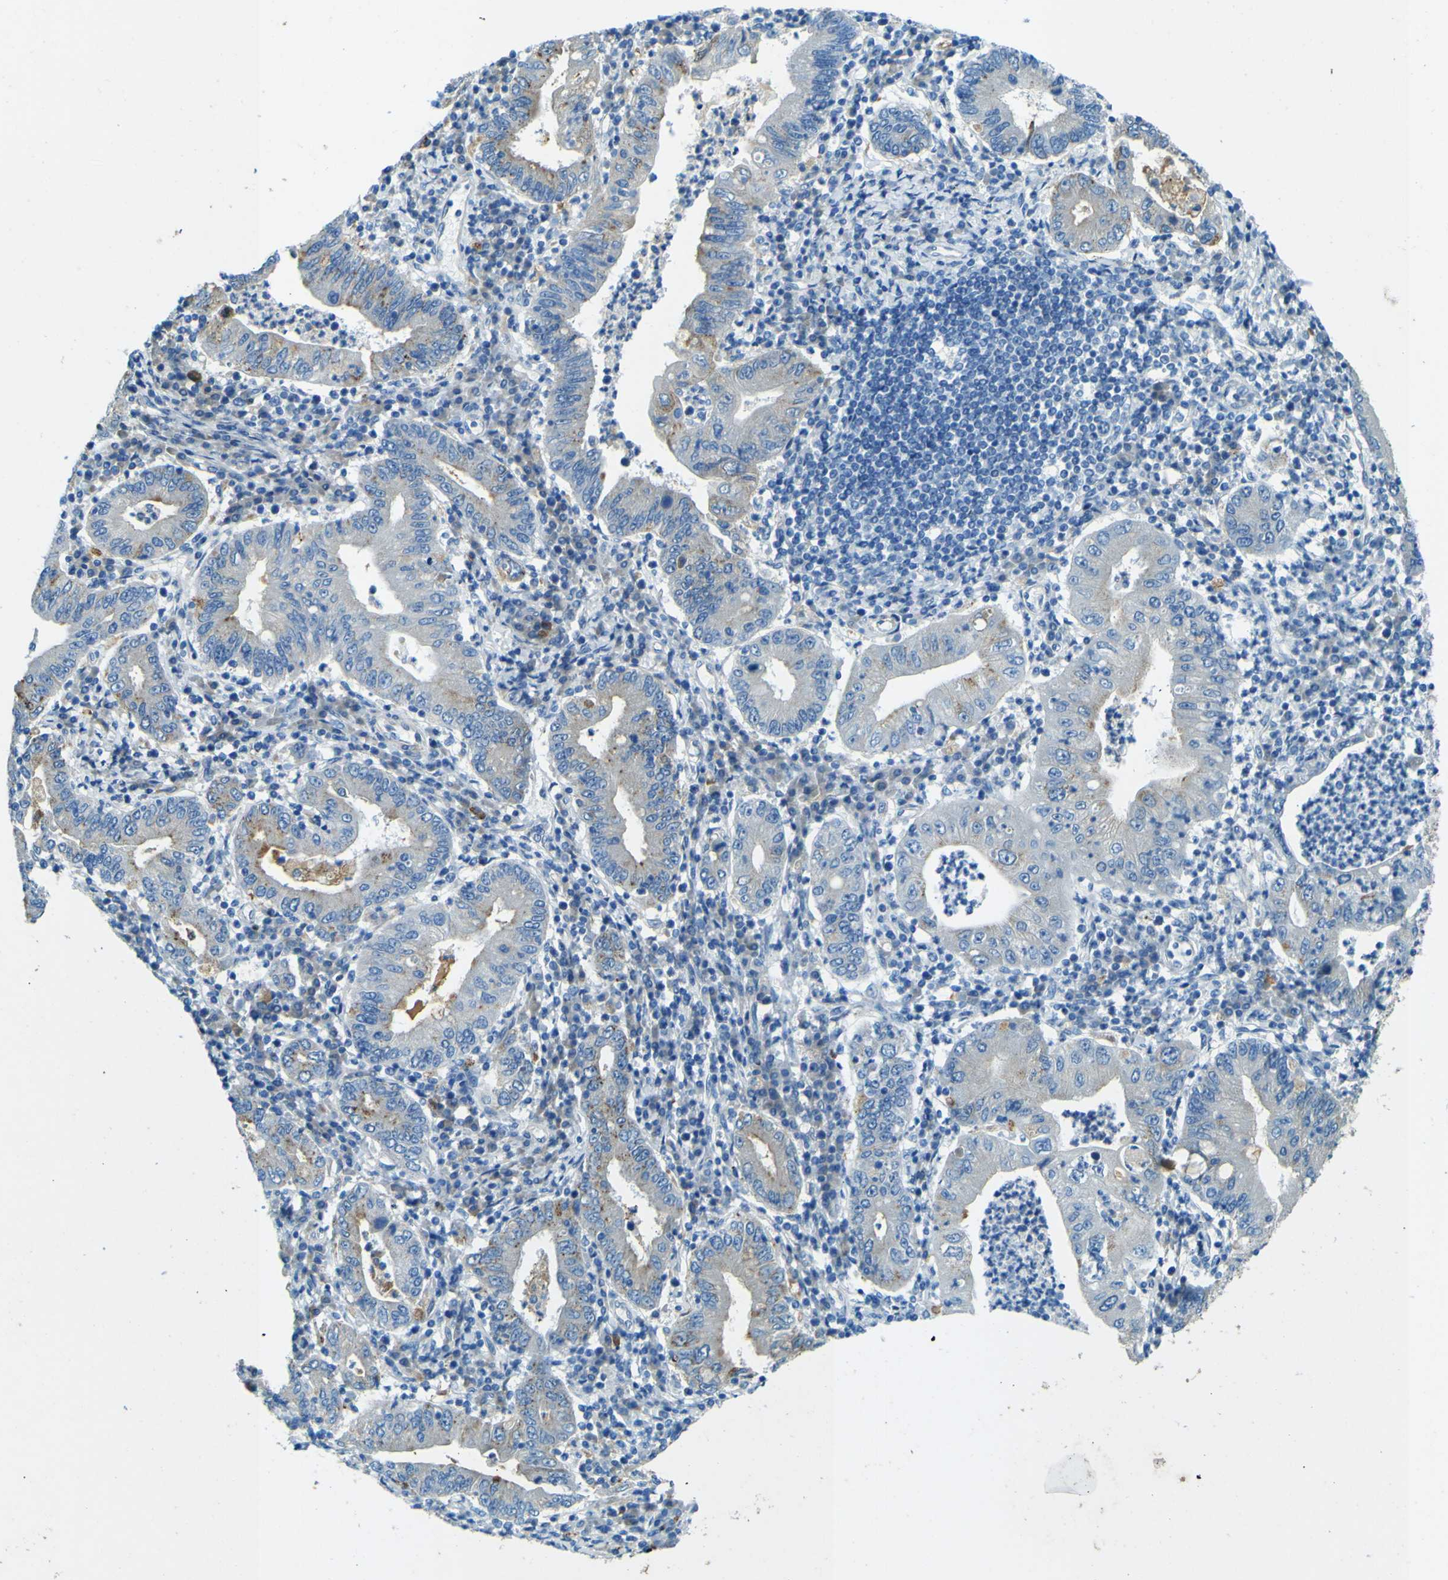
{"staining": {"intensity": "negative", "quantity": "none", "location": "none"}, "tissue": "stomach cancer", "cell_type": "Tumor cells", "image_type": "cancer", "snomed": [{"axis": "morphology", "description": "Normal tissue, NOS"}, {"axis": "morphology", "description": "Adenocarcinoma, NOS"}, {"axis": "topography", "description": "Esophagus"}, {"axis": "topography", "description": "Stomach, upper"}, {"axis": "topography", "description": "Peripheral nerve tissue"}], "caption": "An immunohistochemistry histopathology image of stomach adenocarcinoma is shown. There is no staining in tumor cells of stomach adenocarcinoma.", "gene": "PDE9A", "patient": {"sex": "male", "age": 62}}